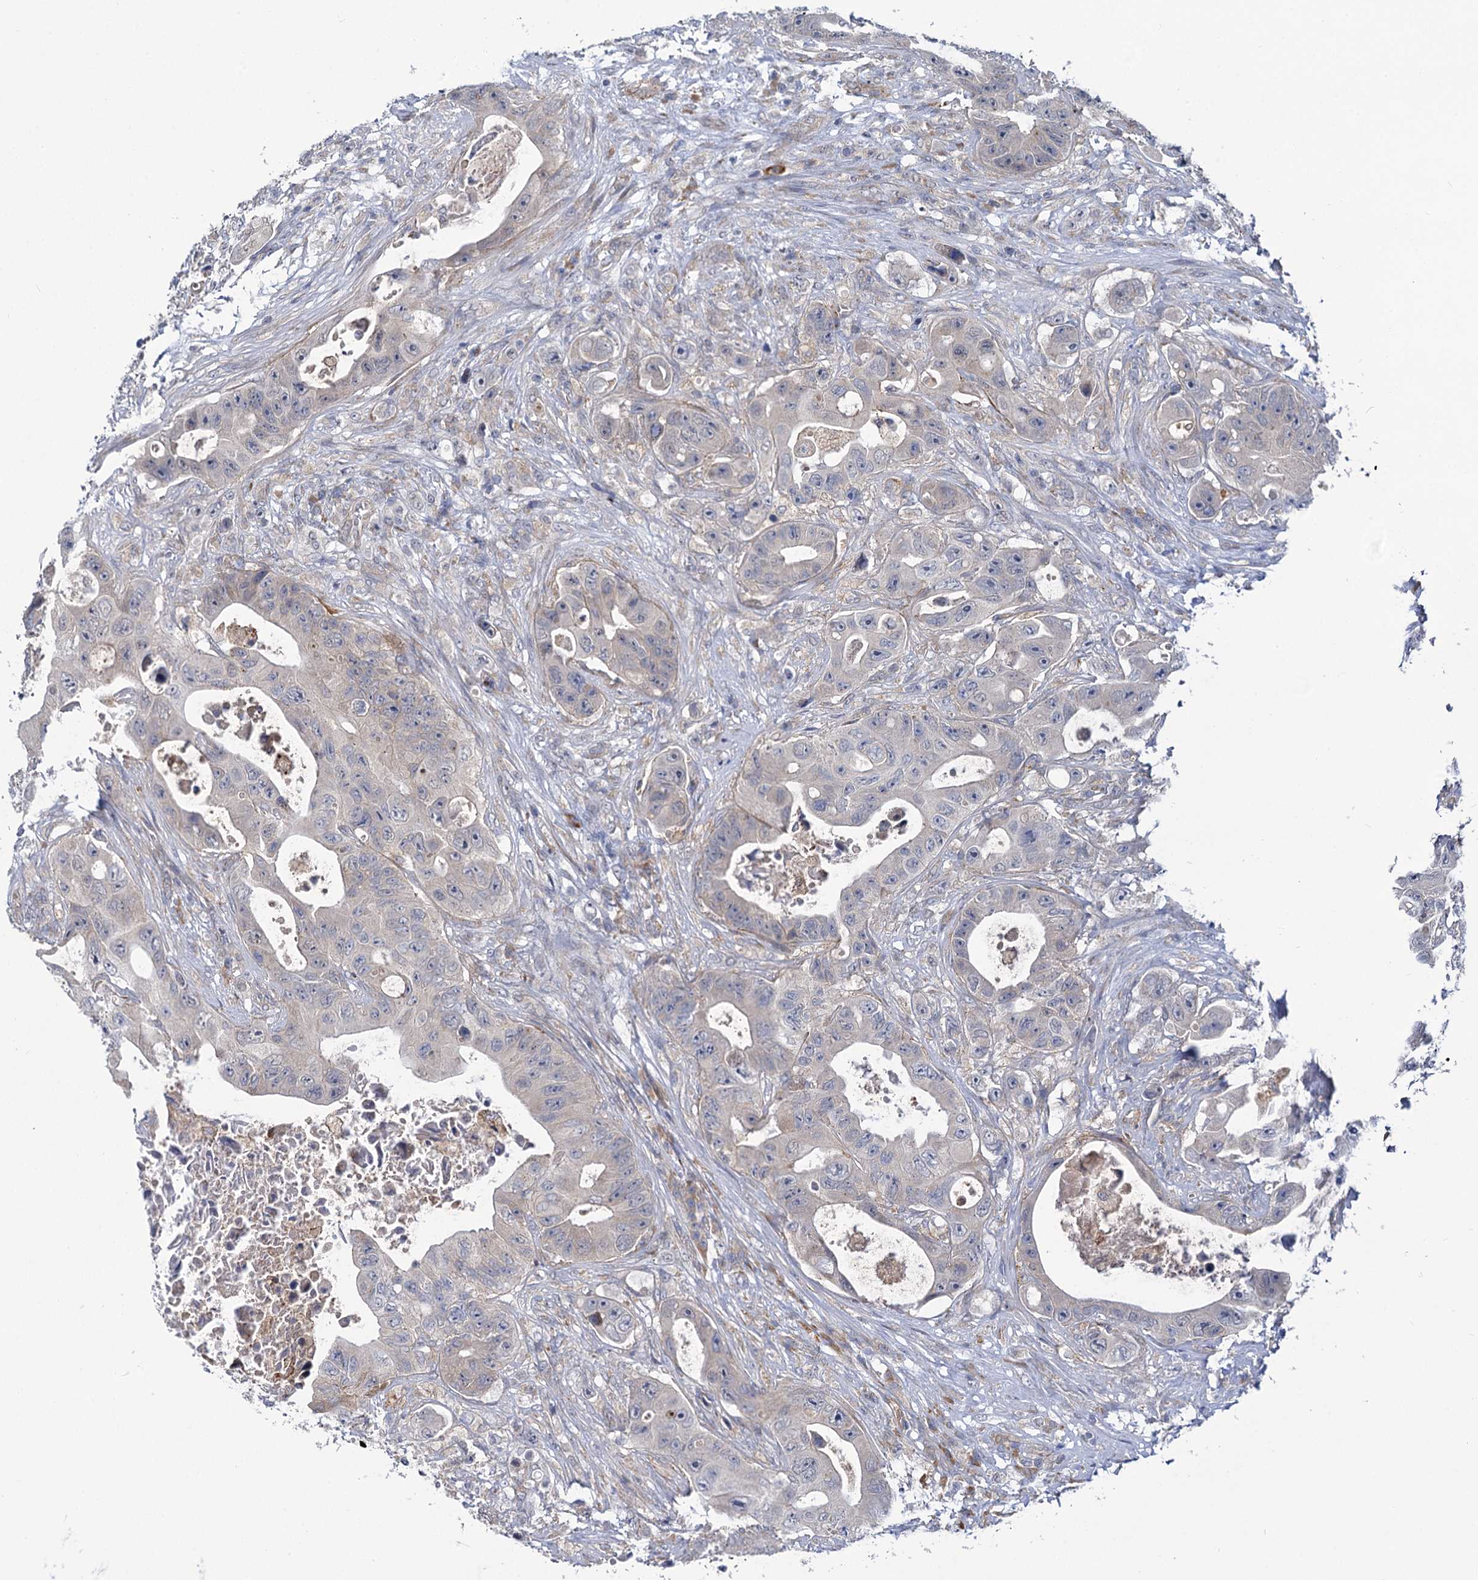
{"staining": {"intensity": "negative", "quantity": "none", "location": "none"}, "tissue": "colorectal cancer", "cell_type": "Tumor cells", "image_type": "cancer", "snomed": [{"axis": "morphology", "description": "Adenocarcinoma, NOS"}, {"axis": "topography", "description": "Colon"}], "caption": "DAB immunohistochemical staining of human colorectal adenocarcinoma reveals no significant staining in tumor cells.", "gene": "MBLAC2", "patient": {"sex": "female", "age": 46}}